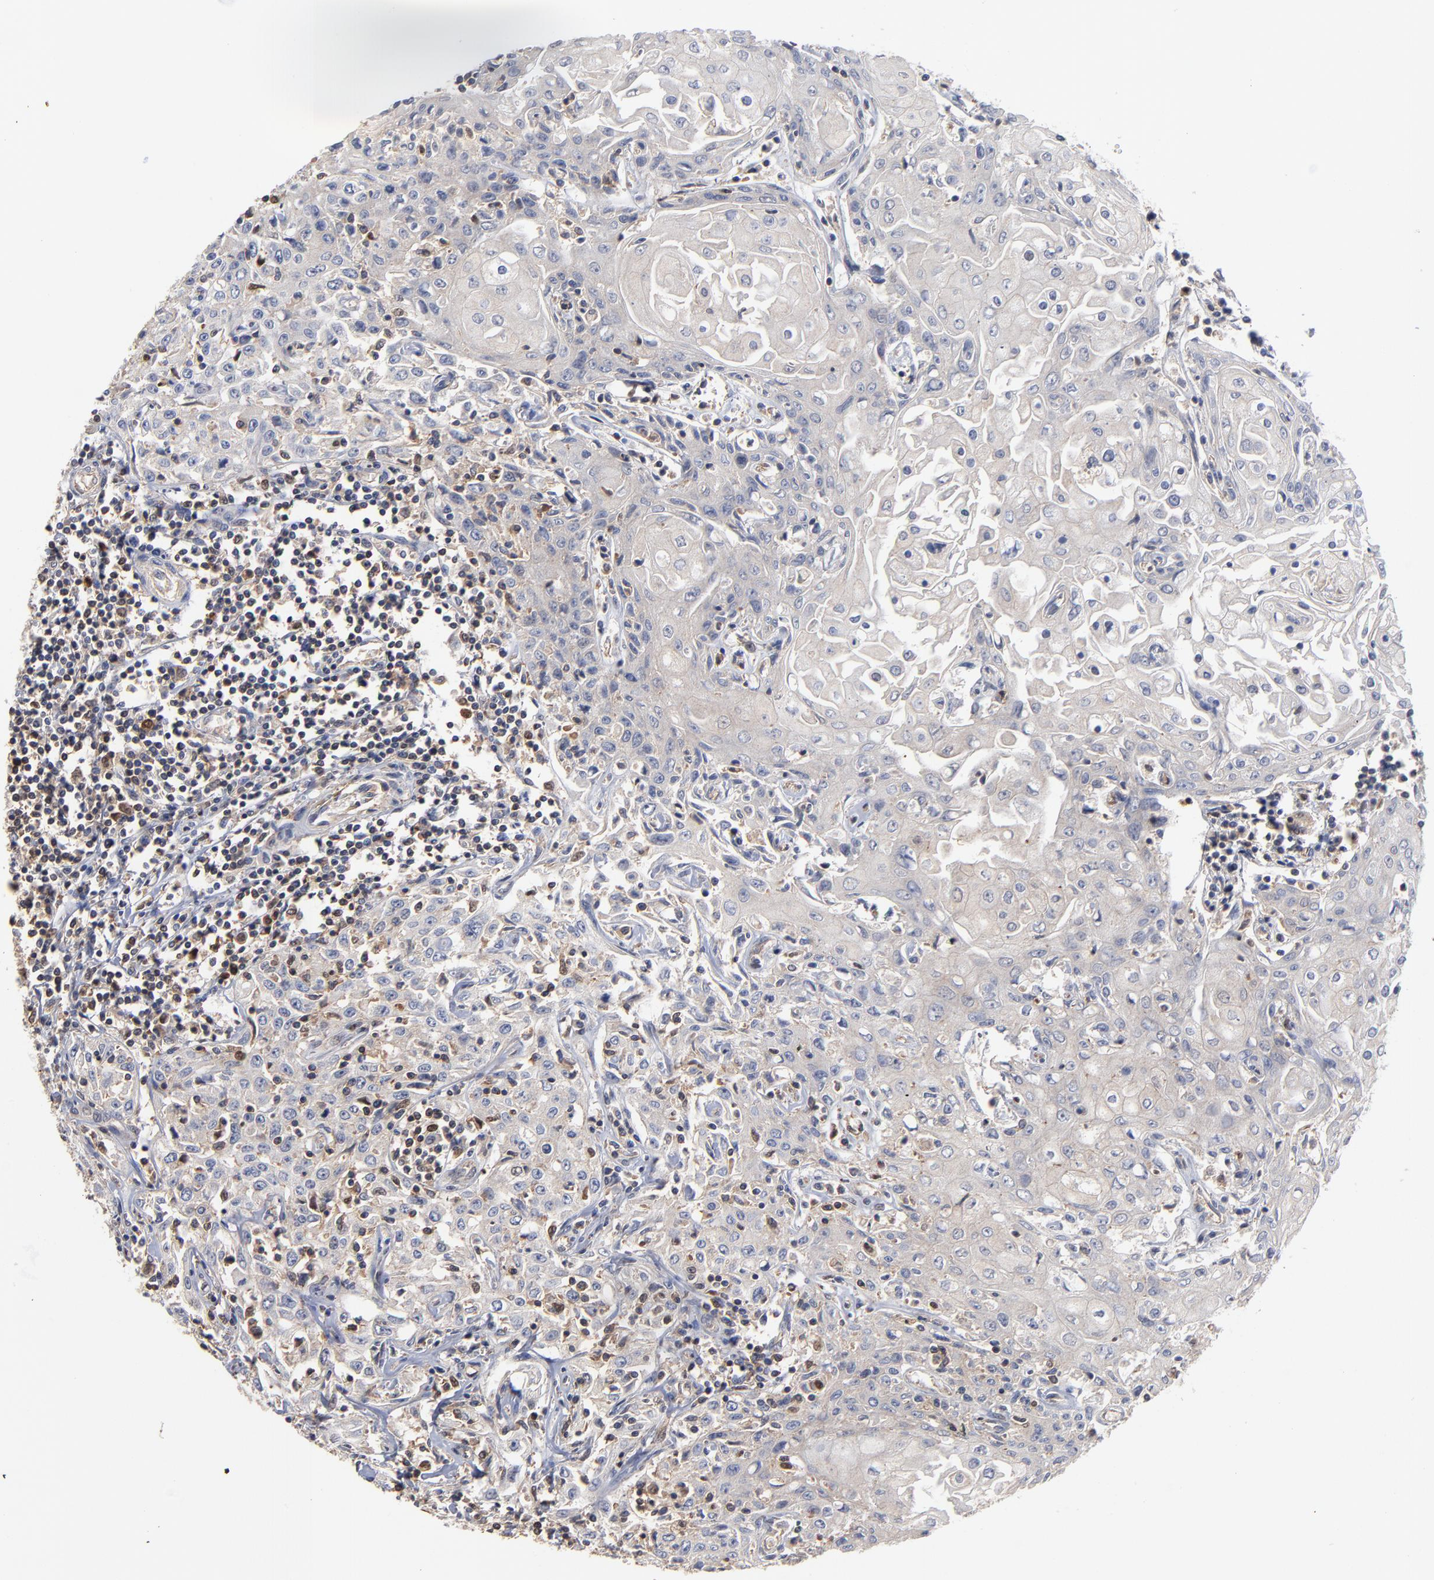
{"staining": {"intensity": "negative", "quantity": "none", "location": "none"}, "tissue": "head and neck cancer", "cell_type": "Tumor cells", "image_type": "cancer", "snomed": [{"axis": "morphology", "description": "Squamous cell carcinoma, NOS"}, {"axis": "topography", "description": "Oral tissue"}, {"axis": "topography", "description": "Head-Neck"}], "caption": "An immunohistochemistry (IHC) photomicrograph of head and neck cancer is shown. There is no staining in tumor cells of head and neck cancer.", "gene": "ARHGEF6", "patient": {"sex": "female", "age": 76}}